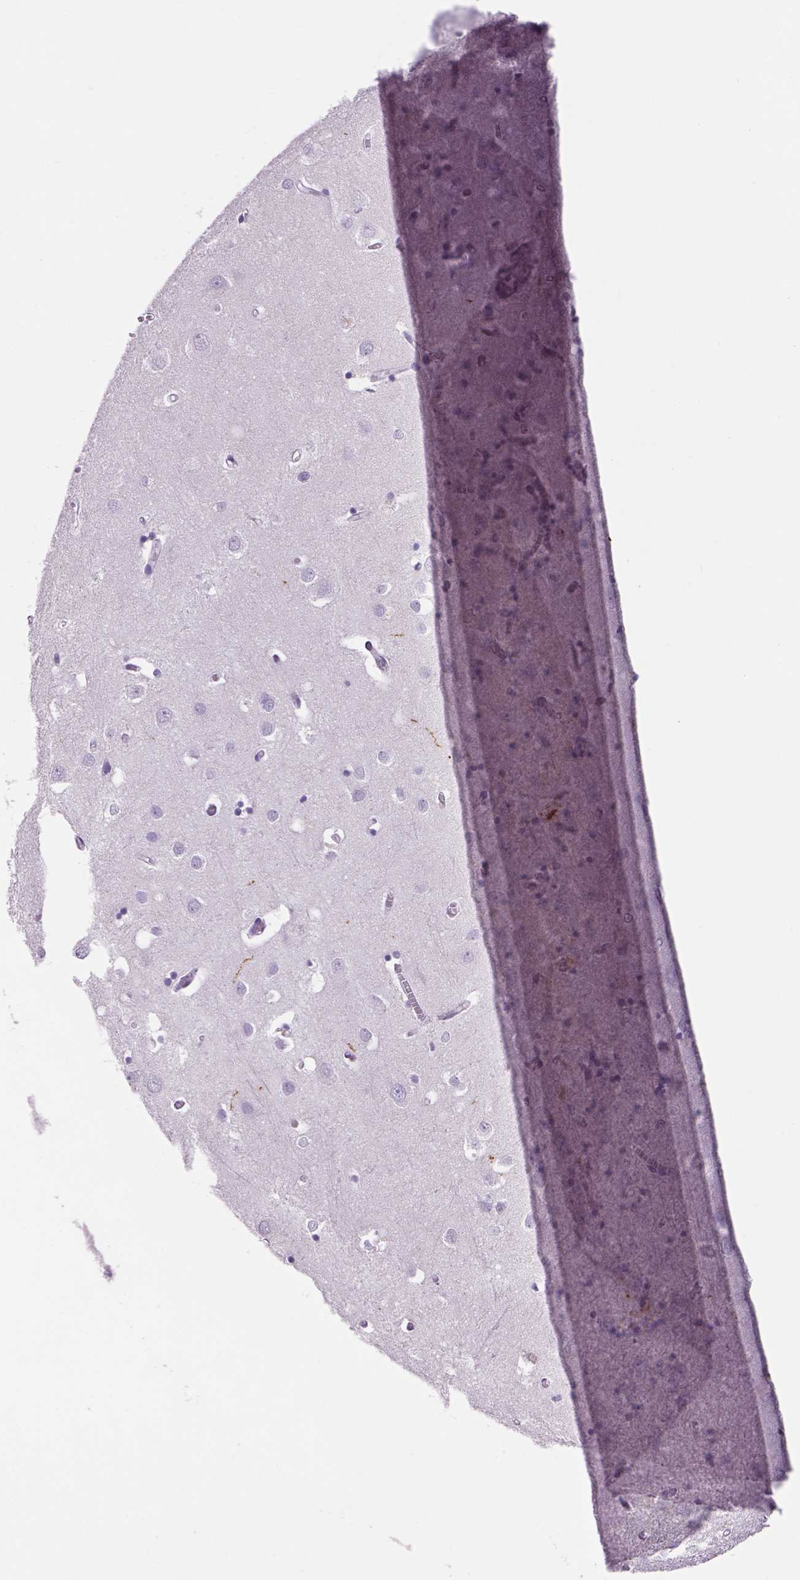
{"staining": {"intensity": "negative", "quantity": "none", "location": "none"}, "tissue": "cerebral cortex", "cell_type": "Endothelial cells", "image_type": "normal", "snomed": [{"axis": "morphology", "description": "Normal tissue, NOS"}, {"axis": "topography", "description": "Cerebral cortex"}], "caption": "Immunohistochemistry (IHC) image of unremarkable cerebral cortex stained for a protein (brown), which shows no staining in endothelial cells.", "gene": "DBH", "patient": {"sex": "male", "age": 70}}